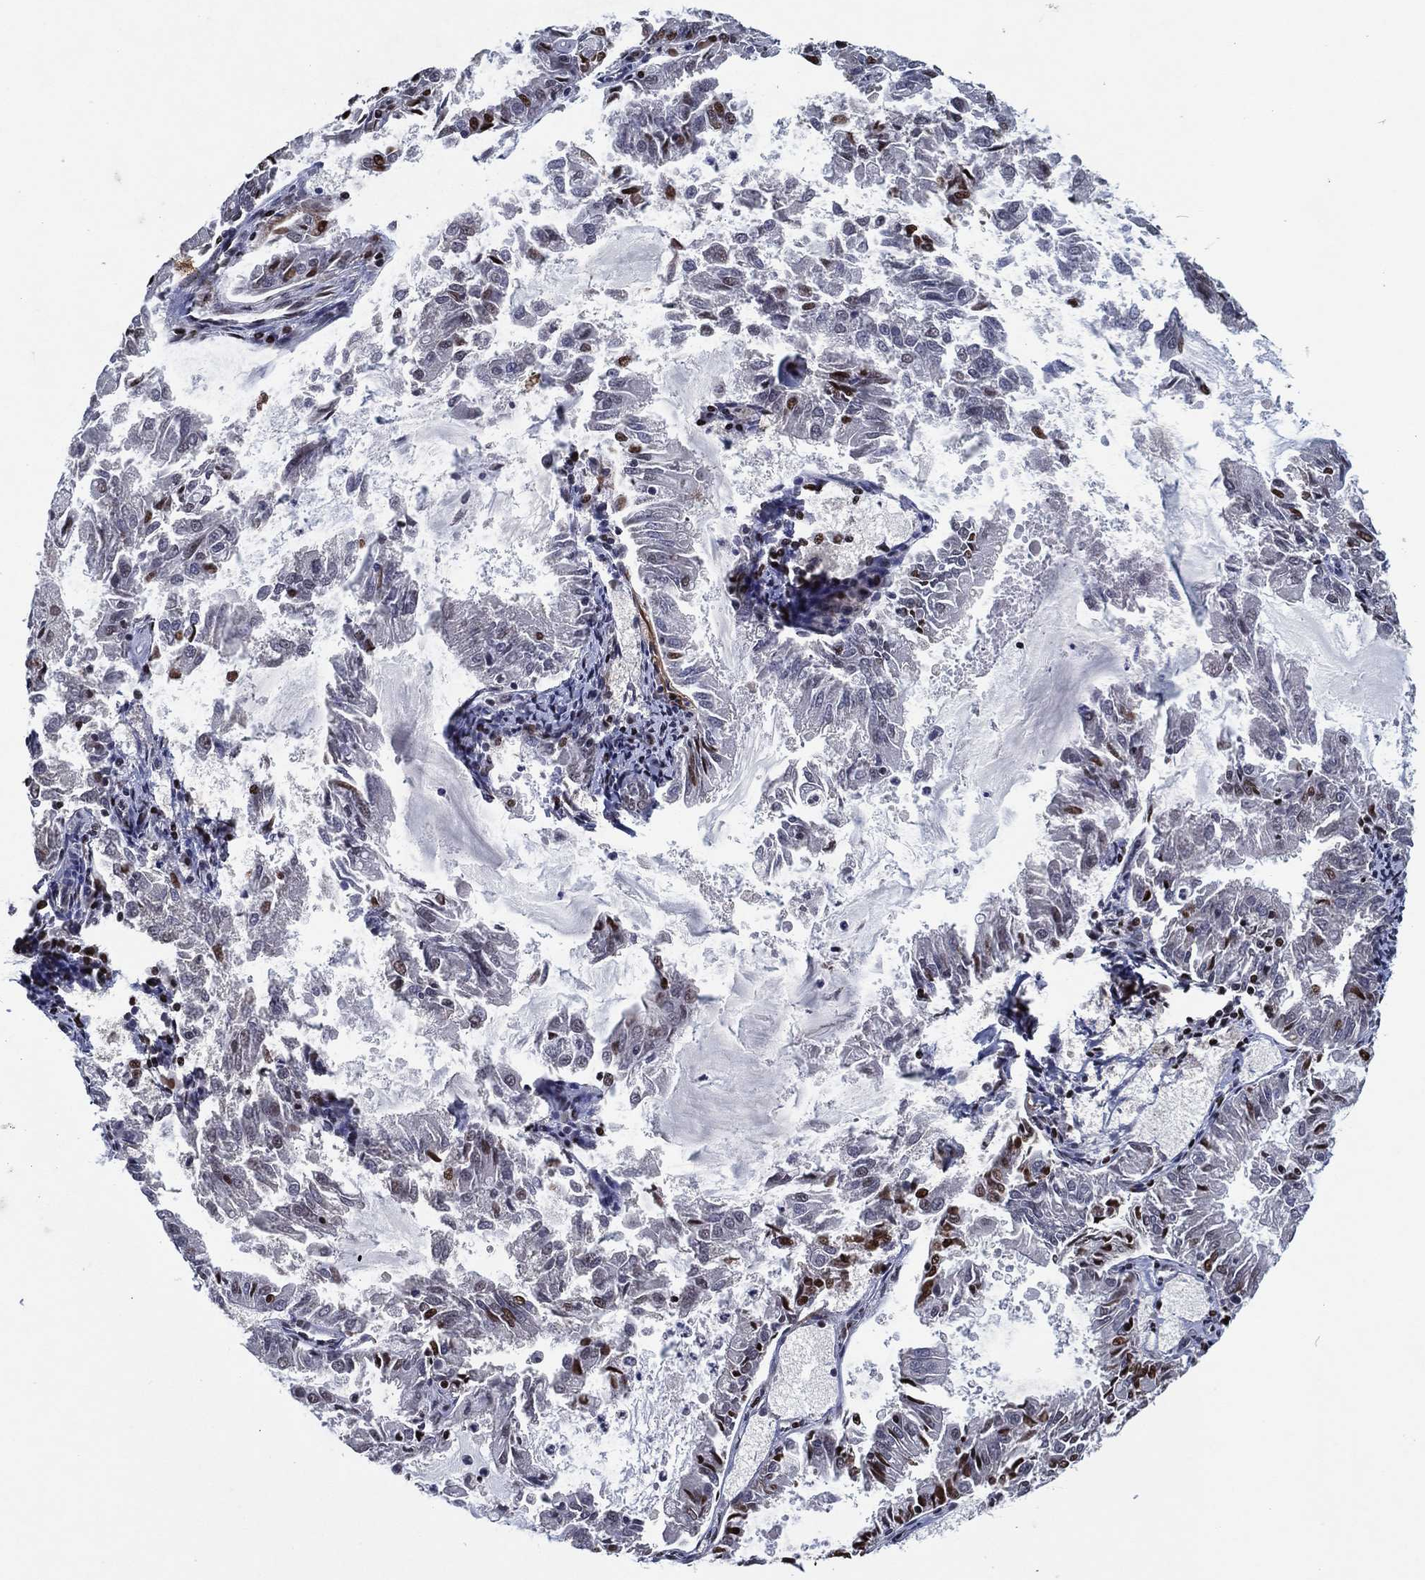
{"staining": {"intensity": "negative", "quantity": "none", "location": "none"}, "tissue": "endometrial cancer", "cell_type": "Tumor cells", "image_type": "cancer", "snomed": [{"axis": "morphology", "description": "Adenocarcinoma, NOS"}, {"axis": "topography", "description": "Endometrium"}], "caption": "The immunohistochemistry (IHC) micrograph has no significant expression in tumor cells of endometrial cancer tissue.", "gene": "ZBTB42", "patient": {"sex": "female", "age": 57}}